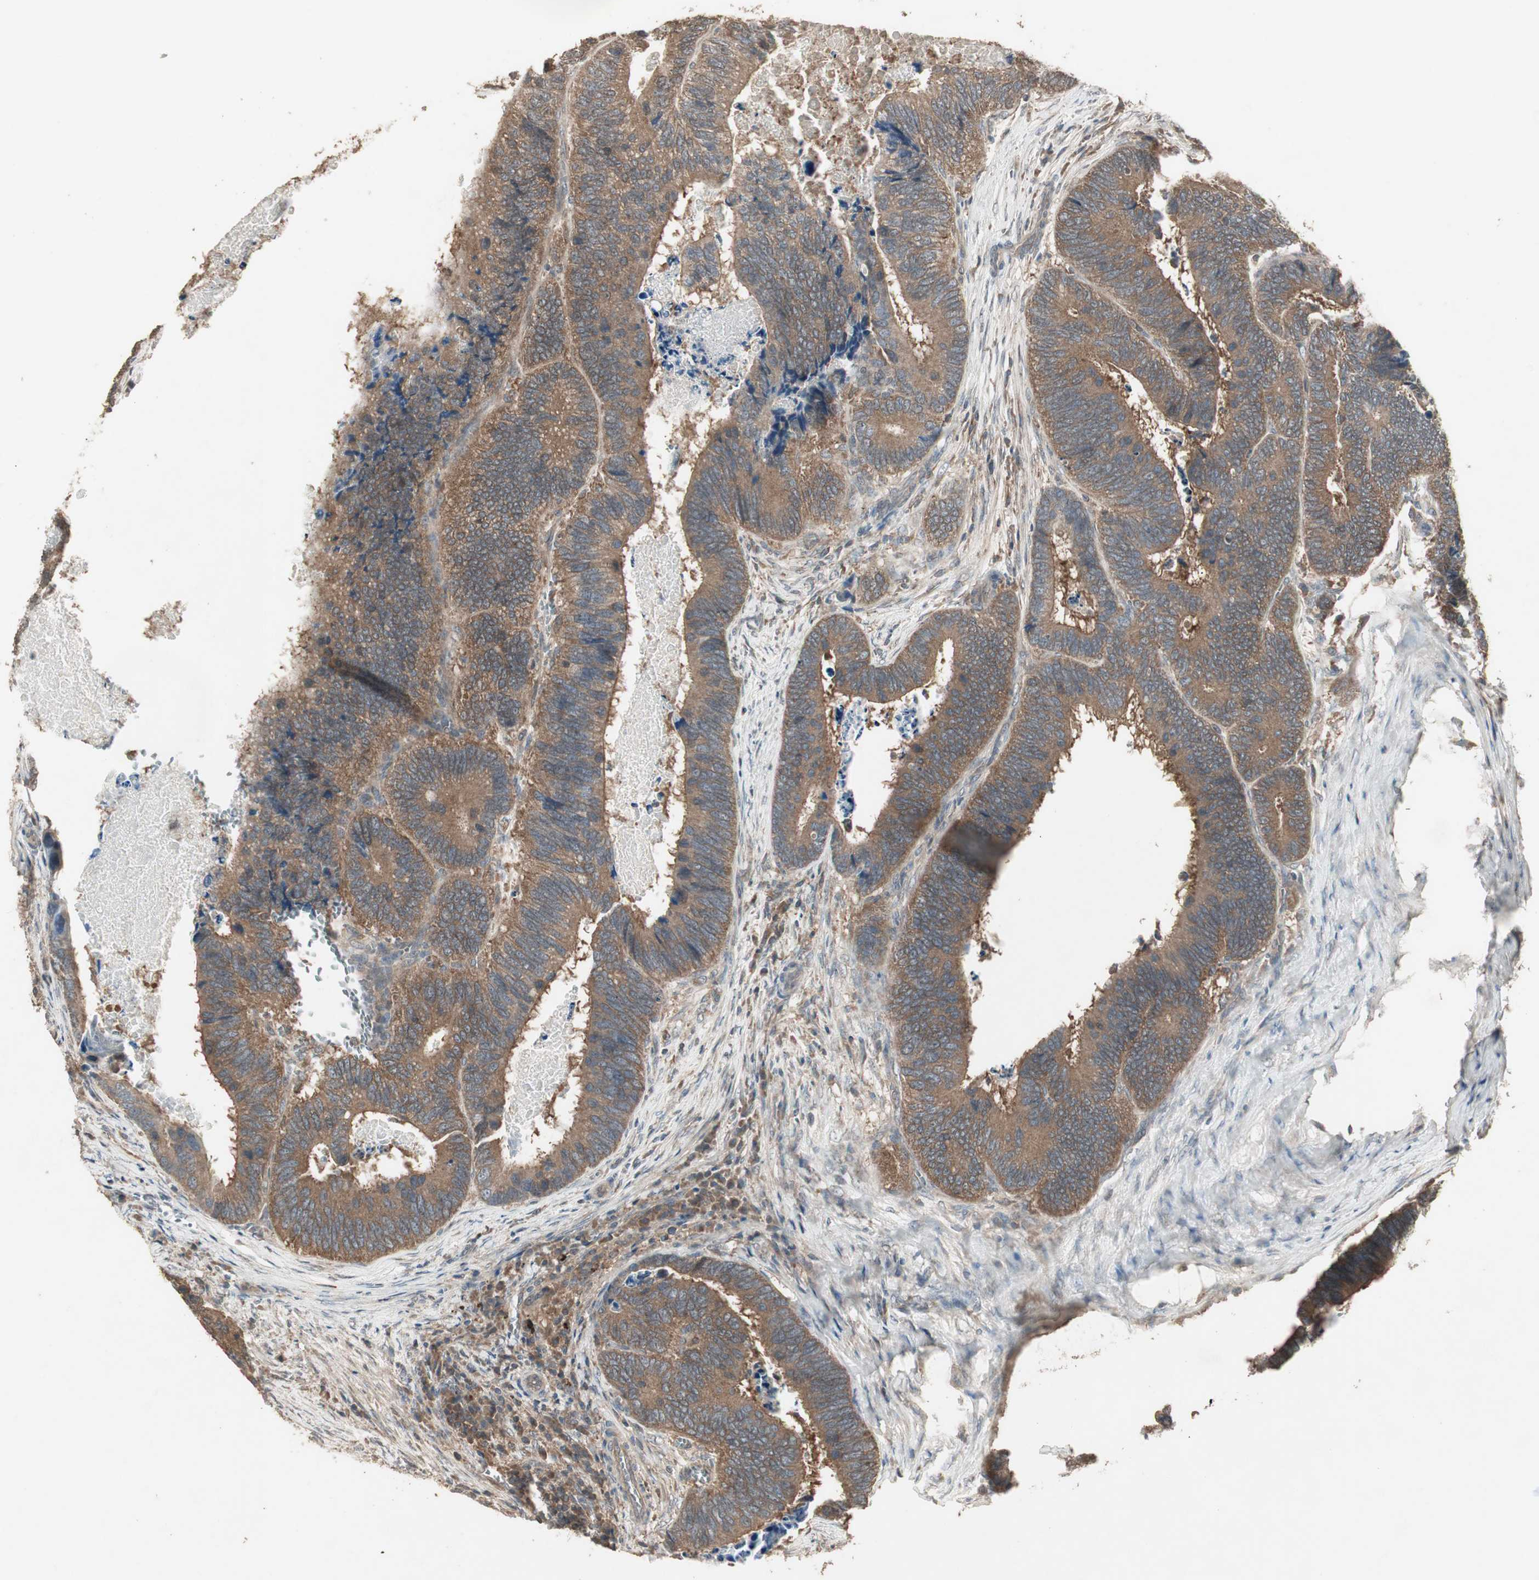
{"staining": {"intensity": "moderate", "quantity": ">75%", "location": "cytoplasmic/membranous"}, "tissue": "colorectal cancer", "cell_type": "Tumor cells", "image_type": "cancer", "snomed": [{"axis": "morphology", "description": "Adenocarcinoma, NOS"}, {"axis": "topography", "description": "Colon"}], "caption": "Immunohistochemistry staining of colorectal cancer, which demonstrates medium levels of moderate cytoplasmic/membranous expression in about >75% of tumor cells indicating moderate cytoplasmic/membranous protein expression. The staining was performed using DAB (3,3'-diaminobenzidine) (brown) for protein detection and nuclei were counterstained in hematoxylin (blue).", "gene": "UBAC1", "patient": {"sex": "male", "age": 72}}